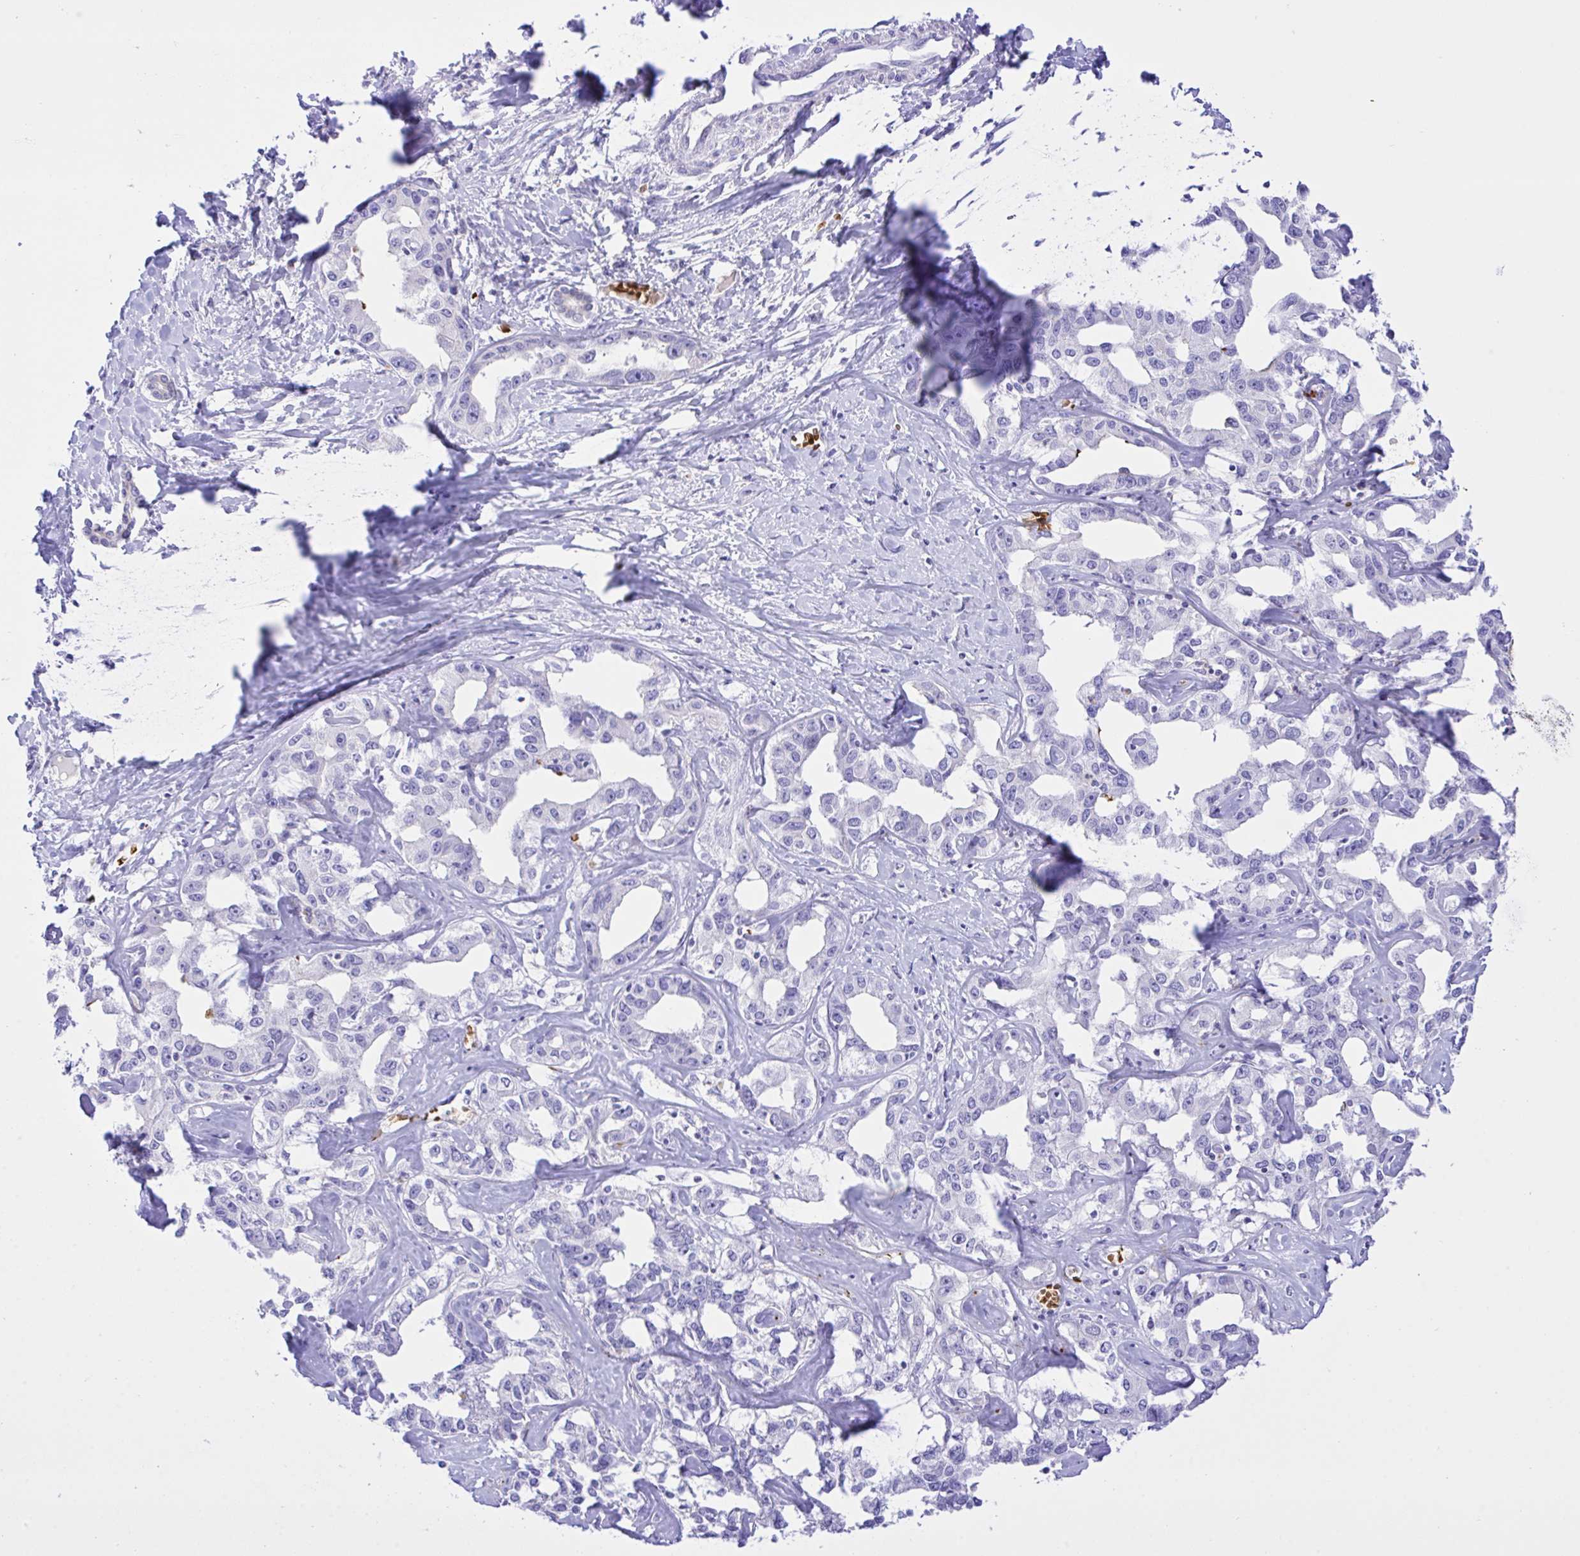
{"staining": {"intensity": "negative", "quantity": "none", "location": "none"}, "tissue": "liver cancer", "cell_type": "Tumor cells", "image_type": "cancer", "snomed": [{"axis": "morphology", "description": "Cholangiocarcinoma"}, {"axis": "topography", "description": "Liver"}], "caption": "Human cholangiocarcinoma (liver) stained for a protein using immunohistochemistry reveals no staining in tumor cells.", "gene": "ZNF221", "patient": {"sex": "male", "age": 59}}